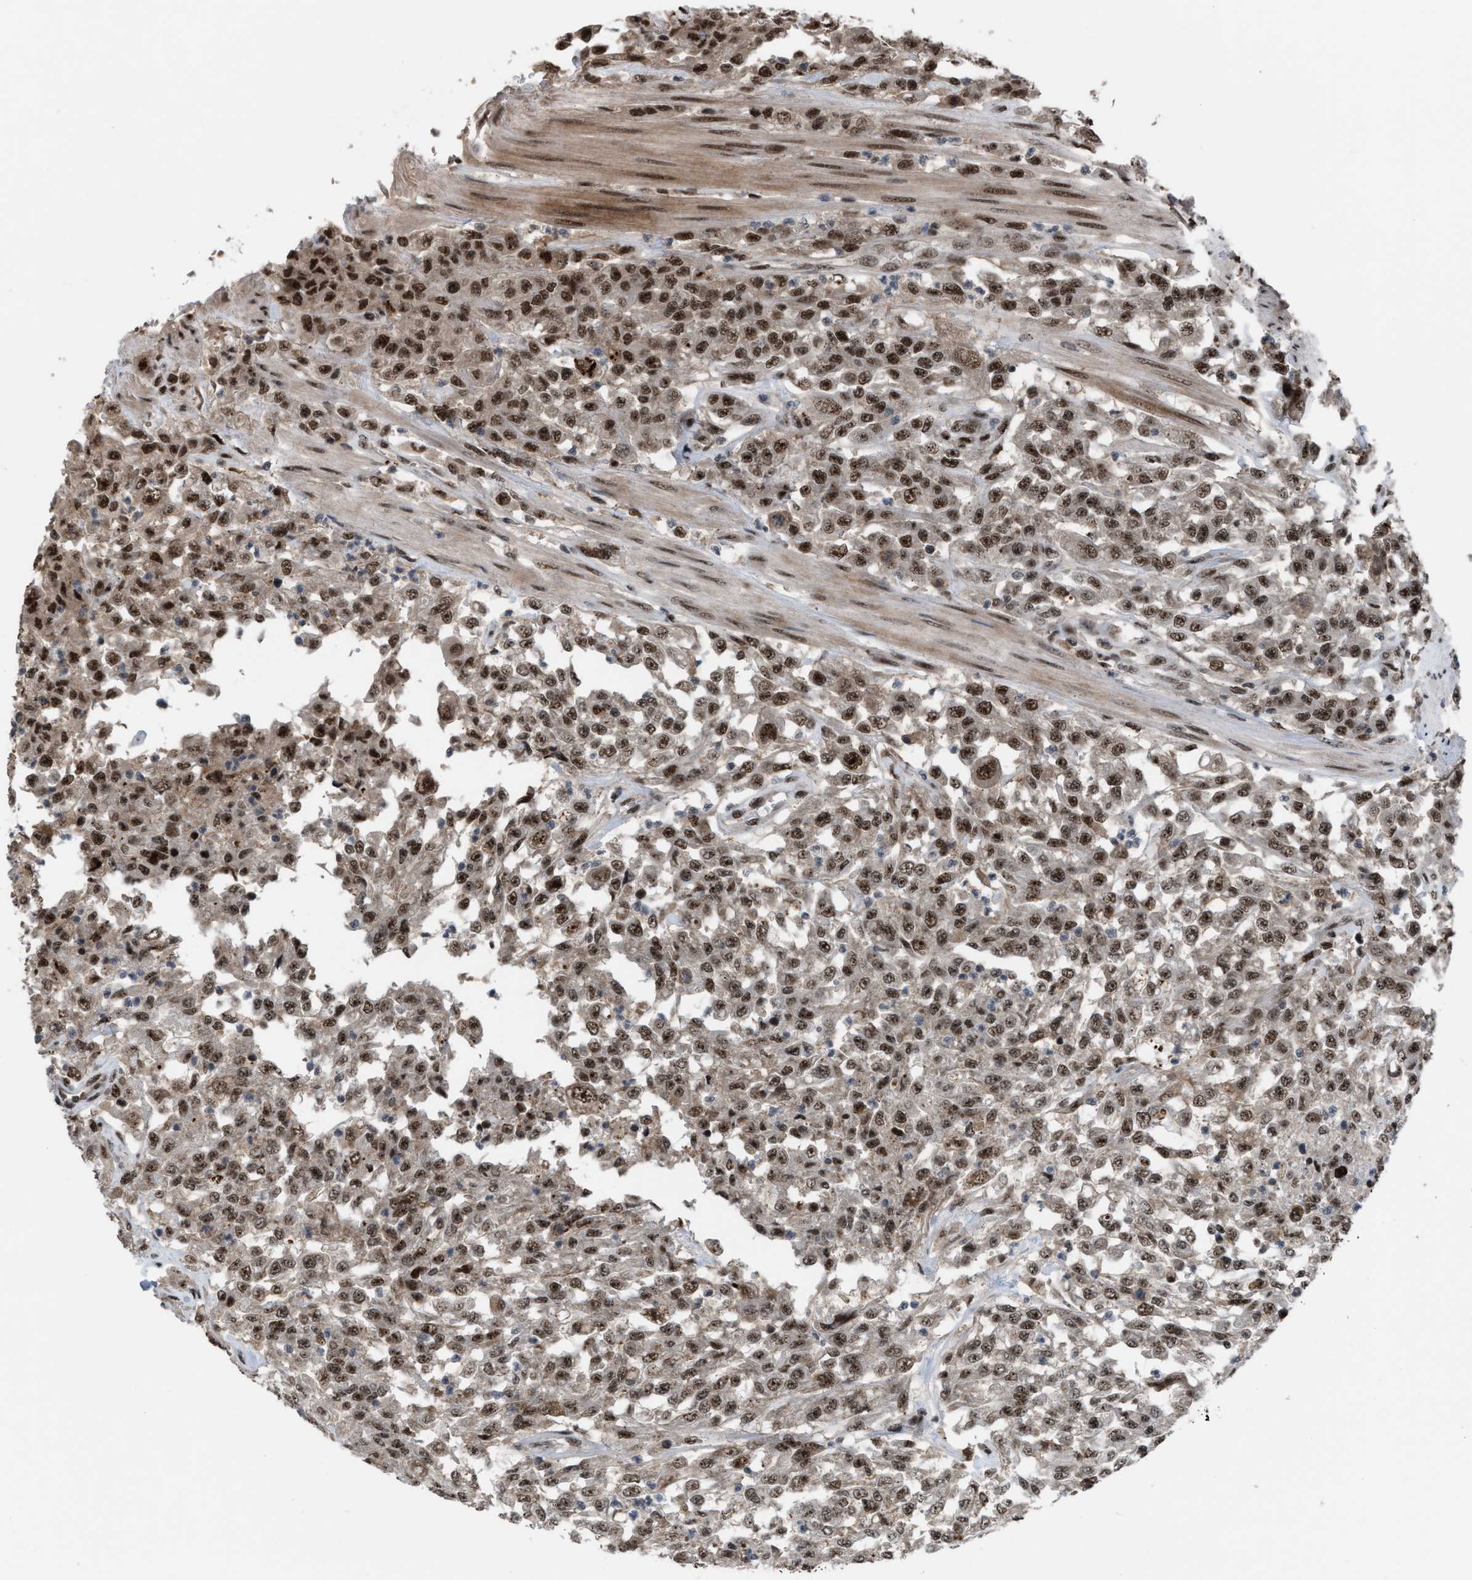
{"staining": {"intensity": "strong", "quantity": ">75%", "location": "nuclear"}, "tissue": "urothelial cancer", "cell_type": "Tumor cells", "image_type": "cancer", "snomed": [{"axis": "morphology", "description": "Urothelial carcinoma, High grade"}, {"axis": "topography", "description": "Urinary bladder"}], "caption": "Immunohistochemical staining of human high-grade urothelial carcinoma shows high levels of strong nuclear protein positivity in about >75% of tumor cells.", "gene": "PRPF4", "patient": {"sex": "male", "age": 46}}